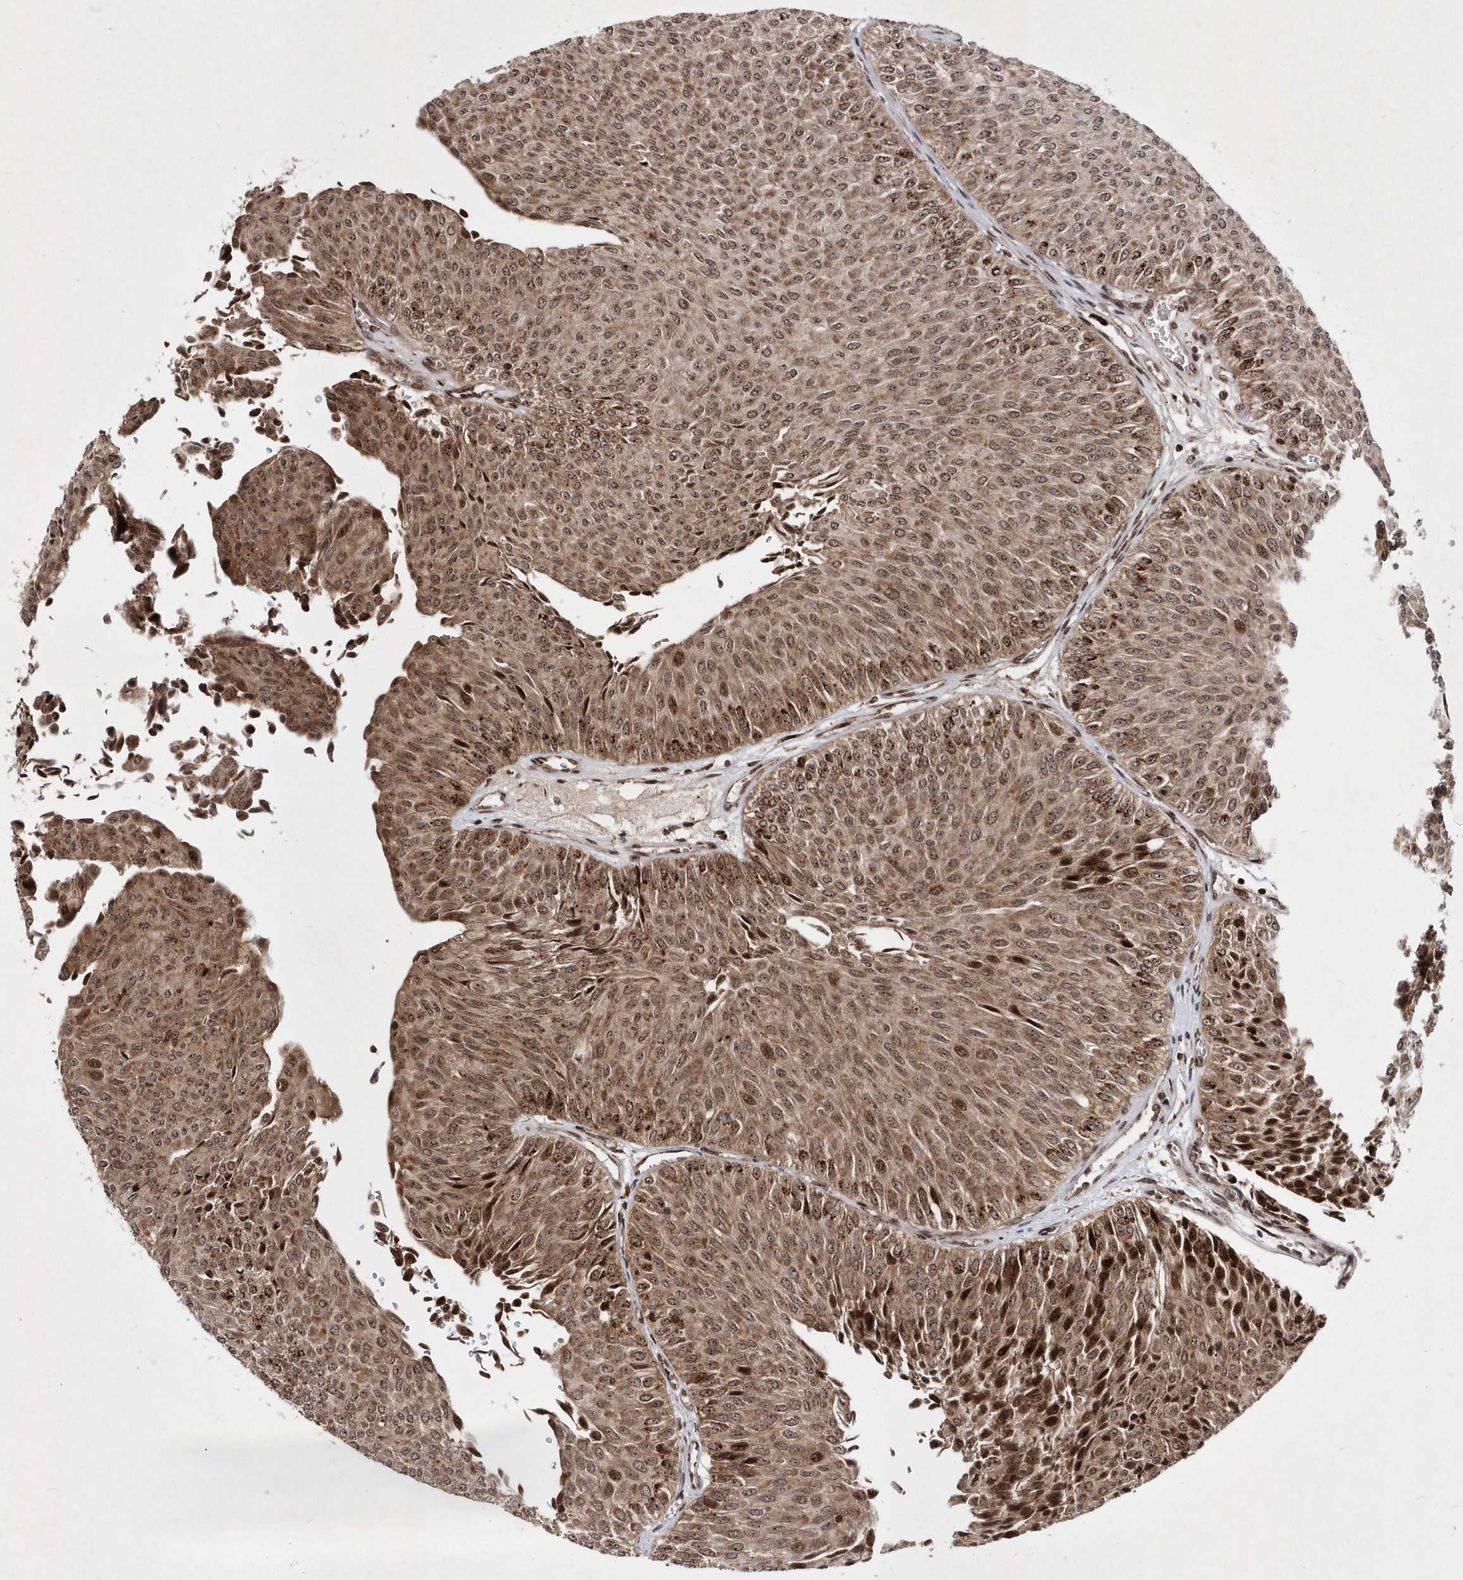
{"staining": {"intensity": "moderate", "quantity": ">75%", "location": "cytoplasmic/membranous,nuclear"}, "tissue": "urothelial cancer", "cell_type": "Tumor cells", "image_type": "cancer", "snomed": [{"axis": "morphology", "description": "Urothelial carcinoma, Low grade"}, {"axis": "topography", "description": "Urinary bladder"}], "caption": "A high-resolution micrograph shows immunohistochemistry staining of urothelial cancer, which displays moderate cytoplasmic/membranous and nuclear staining in about >75% of tumor cells.", "gene": "SOWAHB", "patient": {"sex": "male", "age": 78}}